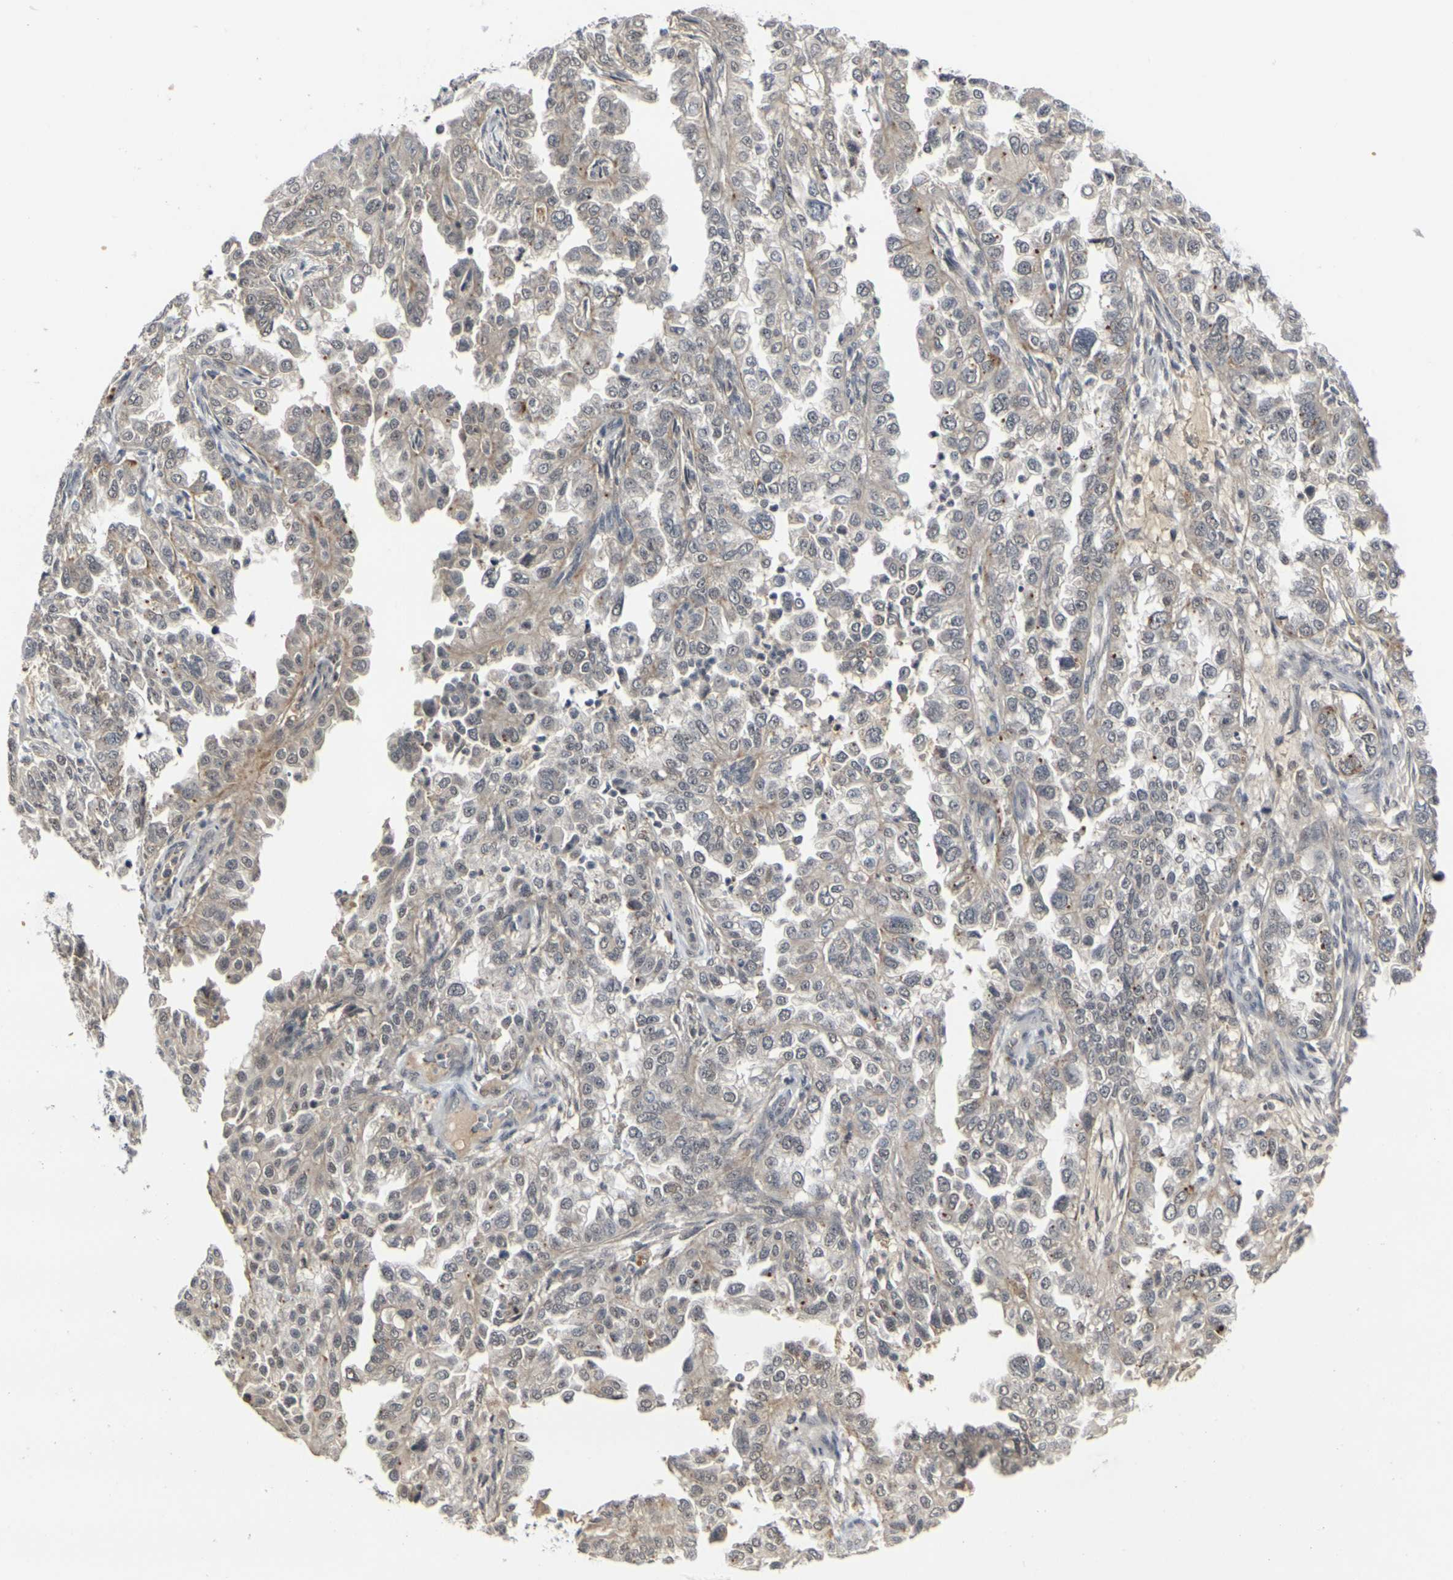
{"staining": {"intensity": "weak", "quantity": "25%-75%", "location": "cytoplasmic/membranous,nuclear"}, "tissue": "endometrial cancer", "cell_type": "Tumor cells", "image_type": "cancer", "snomed": [{"axis": "morphology", "description": "Adenocarcinoma, NOS"}, {"axis": "topography", "description": "Endometrium"}], "caption": "The immunohistochemical stain highlights weak cytoplasmic/membranous and nuclear staining in tumor cells of endometrial adenocarcinoma tissue. (Stains: DAB in brown, nuclei in blue, Microscopy: brightfield microscopy at high magnification).", "gene": "GPR19", "patient": {"sex": "female", "age": 85}}